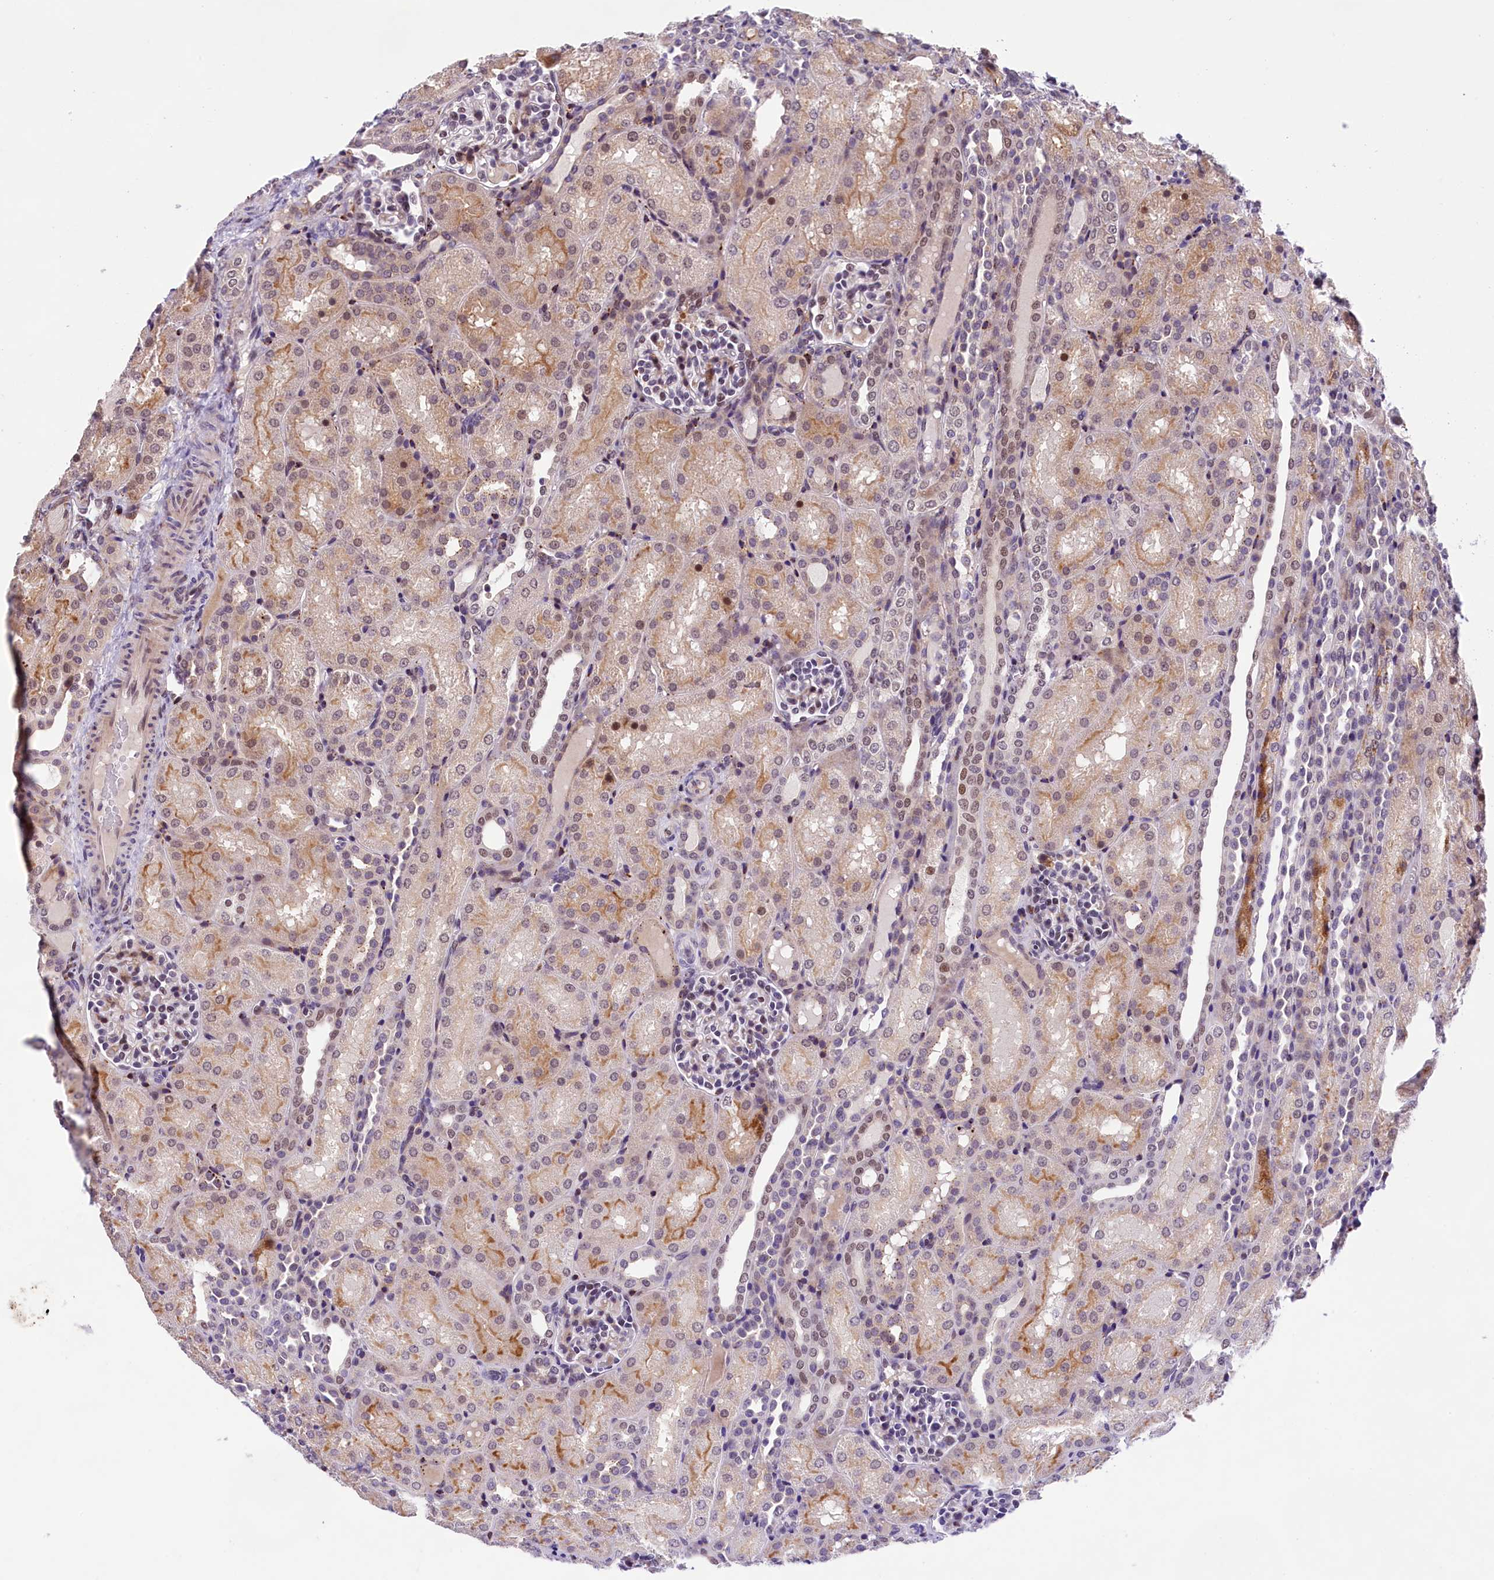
{"staining": {"intensity": "negative", "quantity": "none", "location": "none"}, "tissue": "kidney", "cell_type": "Cells in glomeruli", "image_type": "normal", "snomed": [{"axis": "morphology", "description": "Normal tissue, NOS"}, {"axis": "topography", "description": "Kidney"}], "caption": "The image exhibits no significant staining in cells in glomeruli of kidney. (Brightfield microscopy of DAB (3,3'-diaminobenzidine) IHC at high magnification).", "gene": "FBXO45", "patient": {"sex": "male", "age": 1}}